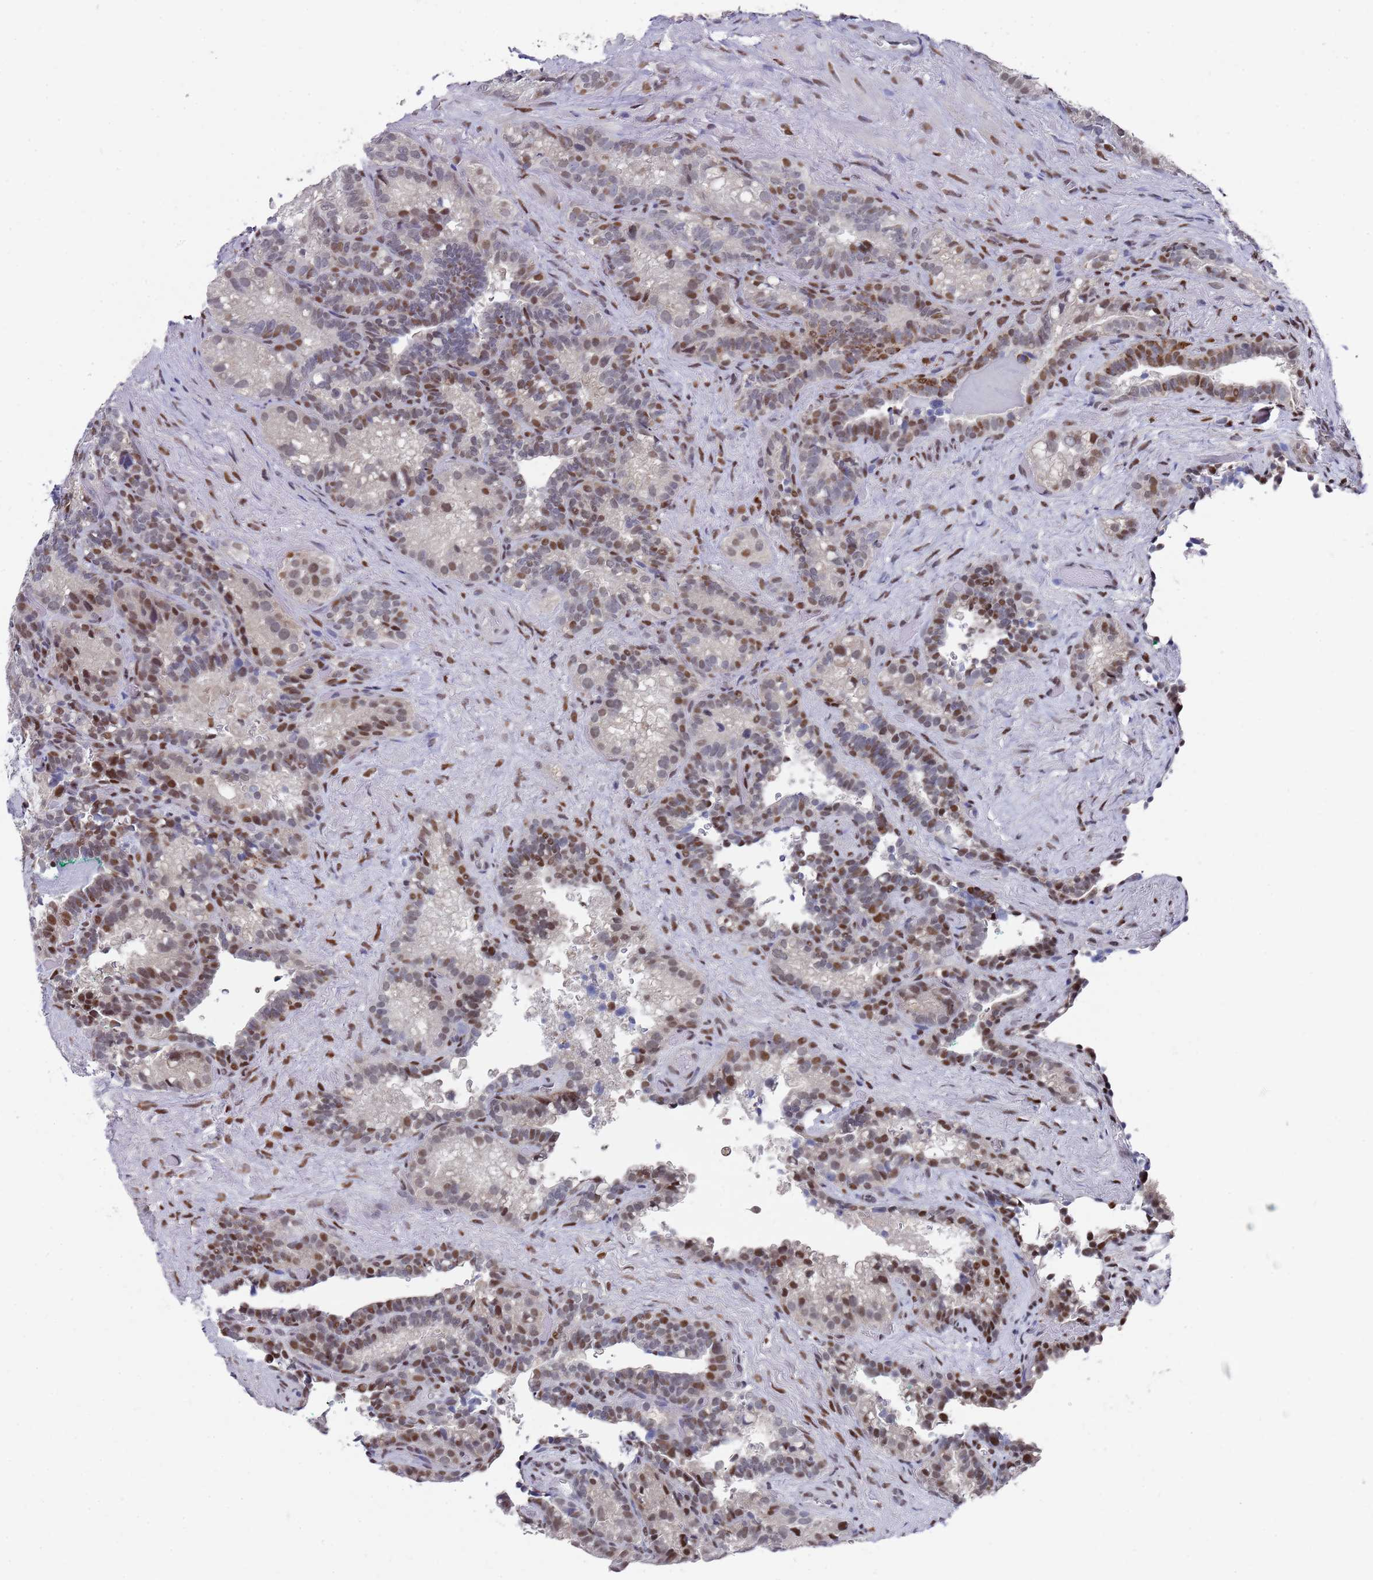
{"staining": {"intensity": "moderate", "quantity": "25%-75%", "location": "nuclear"}, "tissue": "seminal vesicle", "cell_type": "Glandular cells", "image_type": "normal", "snomed": [{"axis": "morphology", "description": "Normal tissue, NOS"}, {"axis": "topography", "description": "Seminal veicle"}], "caption": "Immunohistochemistry (IHC) image of unremarkable seminal vesicle stained for a protein (brown), which exhibits medium levels of moderate nuclear positivity in about 25%-75% of glandular cells.", "gene": "COPS6", "patient": {"sex": "male", "age": 62}}